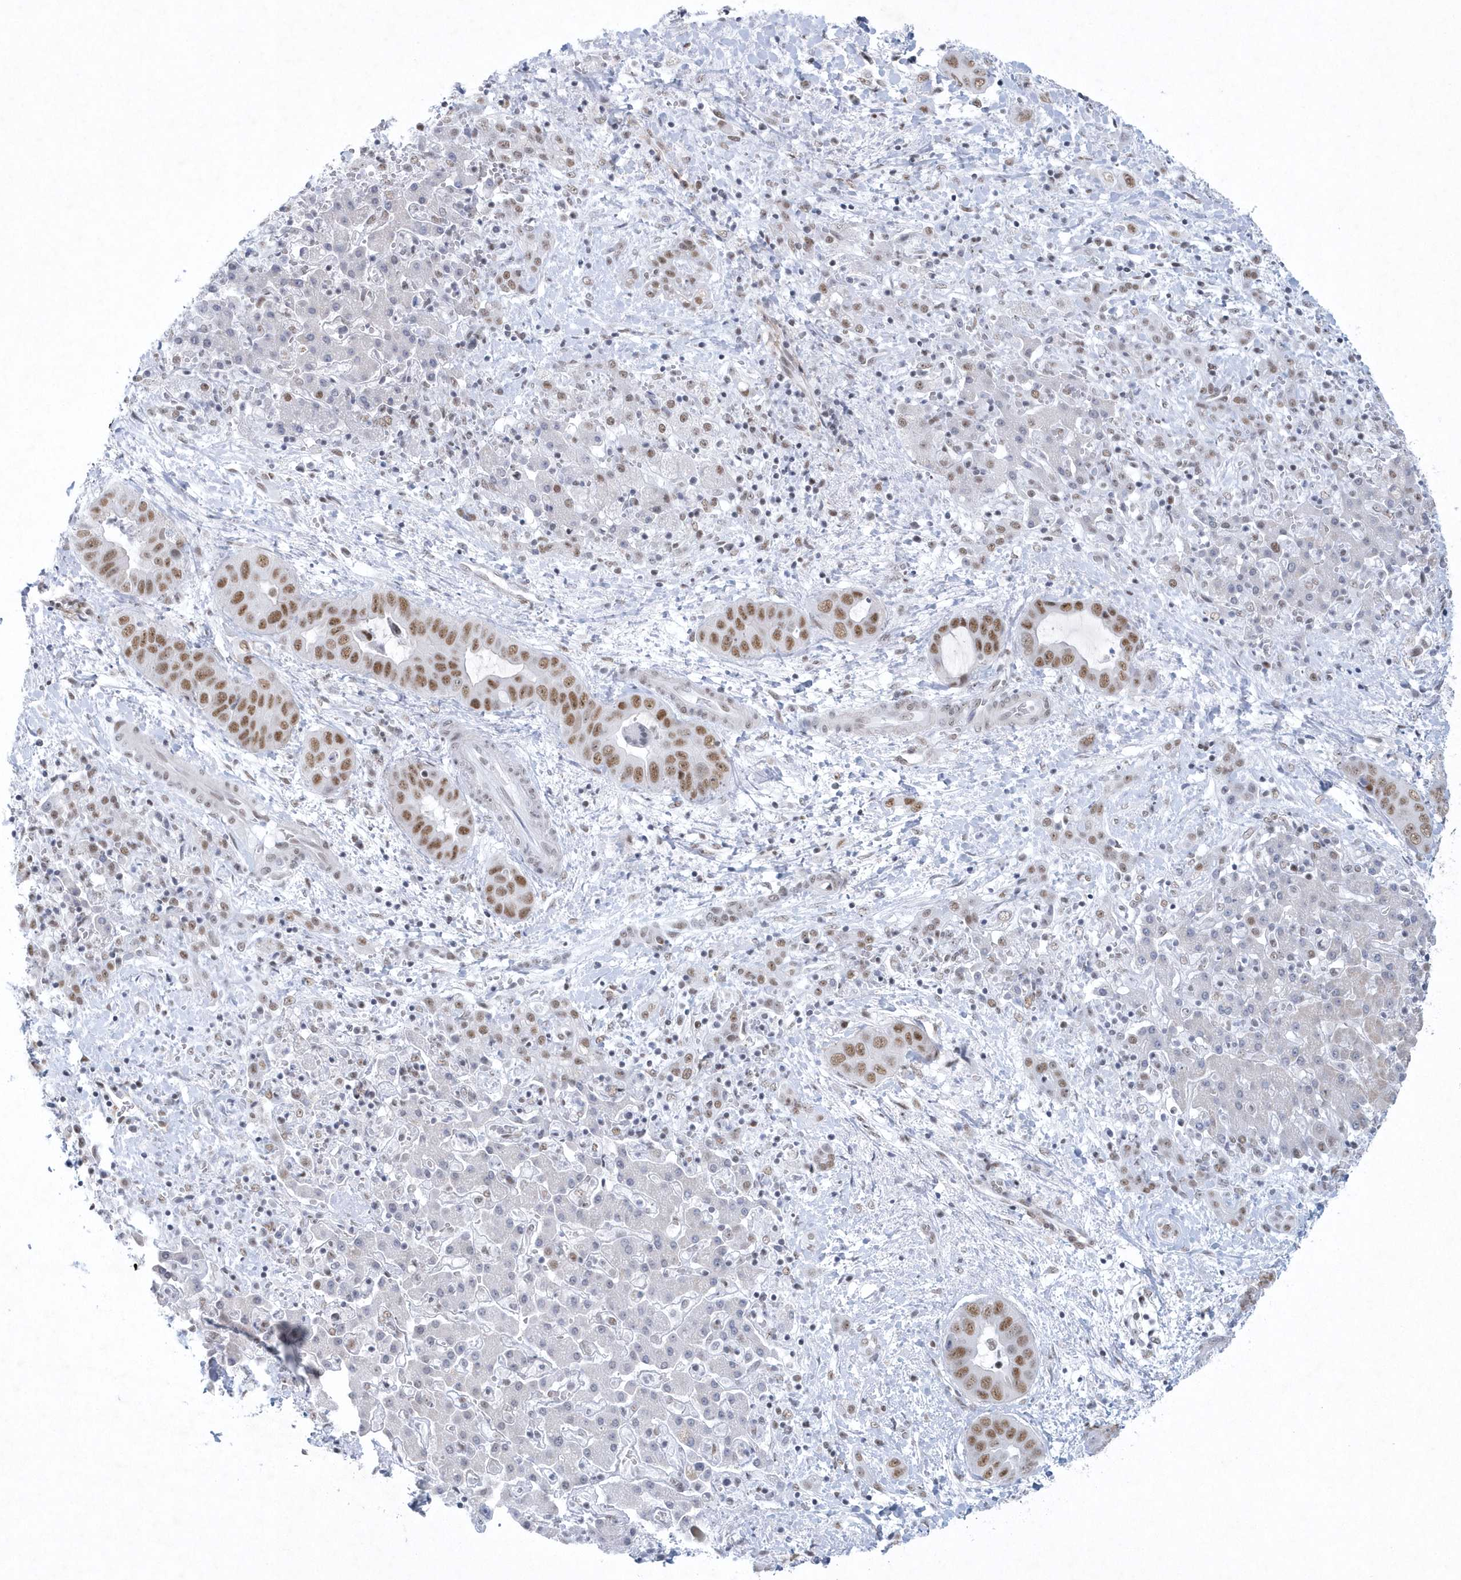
{"staining": {"intensity": "moderate", "quantity": ">75%", "location": "nuclear"}, "tissue": "liver cancer", "cell_type": "Tumor cells", "image_type": "cancer", "snomed": [{"axis": "morphology", "description": "Cholangiocarcinoma"}, {"axis": "topography", "description": "Liver"}], "caption": "Approximately >75% of tumor cells in human cholangiocarcinoma (liver) demonstrate moderate nuclear protein staining as visualized by brown immunohistochemical staining.", "gene": "DCLRE1A", "patient": {"sex": "female", "age": 52}}